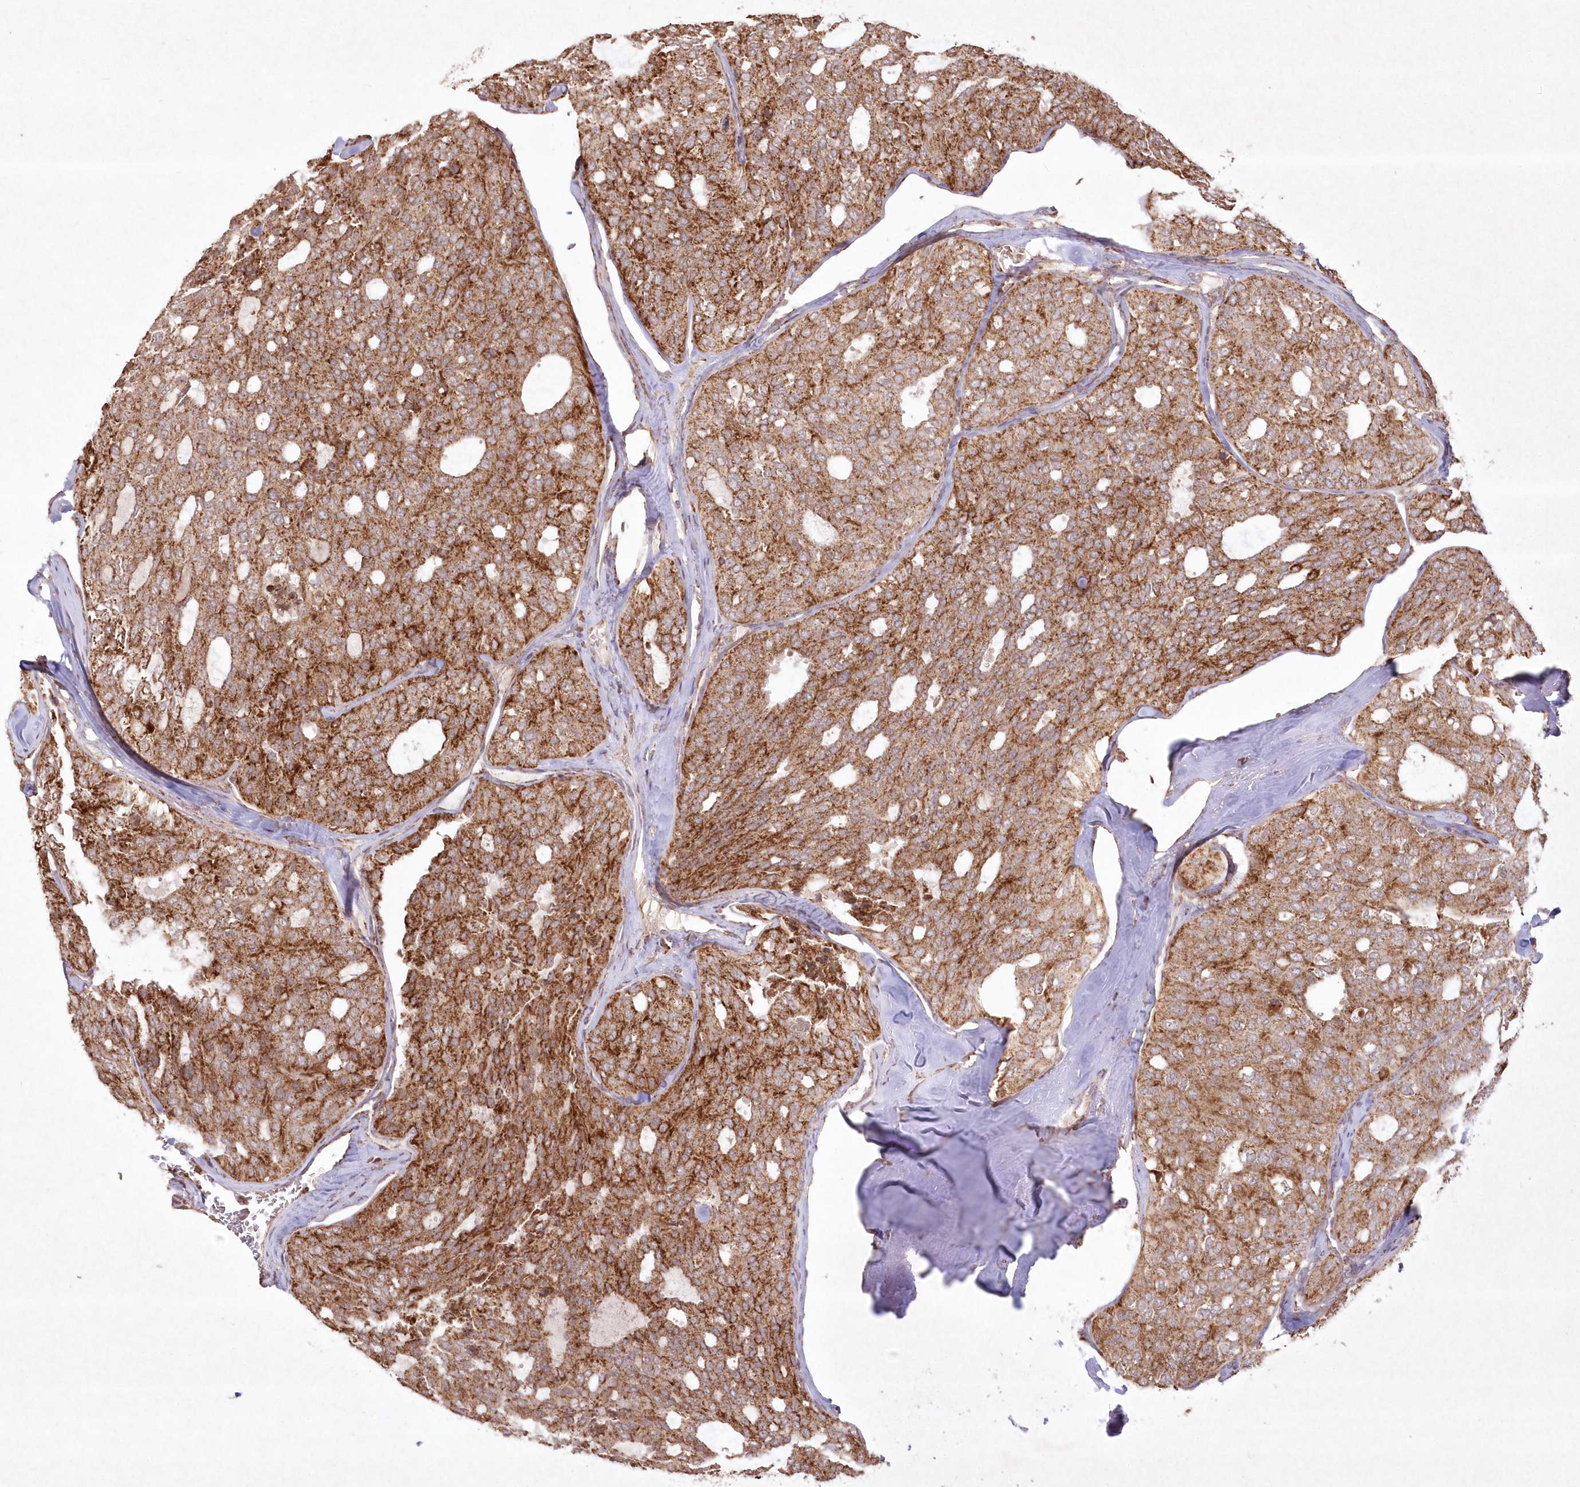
{"staining": {"intensity": "strong", "quantity": ">75%", "location": "cytoplasmic/membranous"}, "tissue": "thyroid cancer", "cell_type": "Tumor cells", "image_type": "cancer", "snomed": [{"axis": "morphology", "description": "Follicular adenoma carcinoma, NOS"}, {"axis": "topography", "description": "Thyroid gland"}], "caption": "The micrograph exhibits immunohistochemical staining of thyroid cancer. There is strong cytoplasmic/membranous positivity is seen in about >75% of tumor cells. The staining is performed using DAB brown chromogen to label protein expression. The nuclei are counter-stained blue using hematoxylin.", "gene": "LRPPRC", "patient": {"sex": "male", "age": 75}}